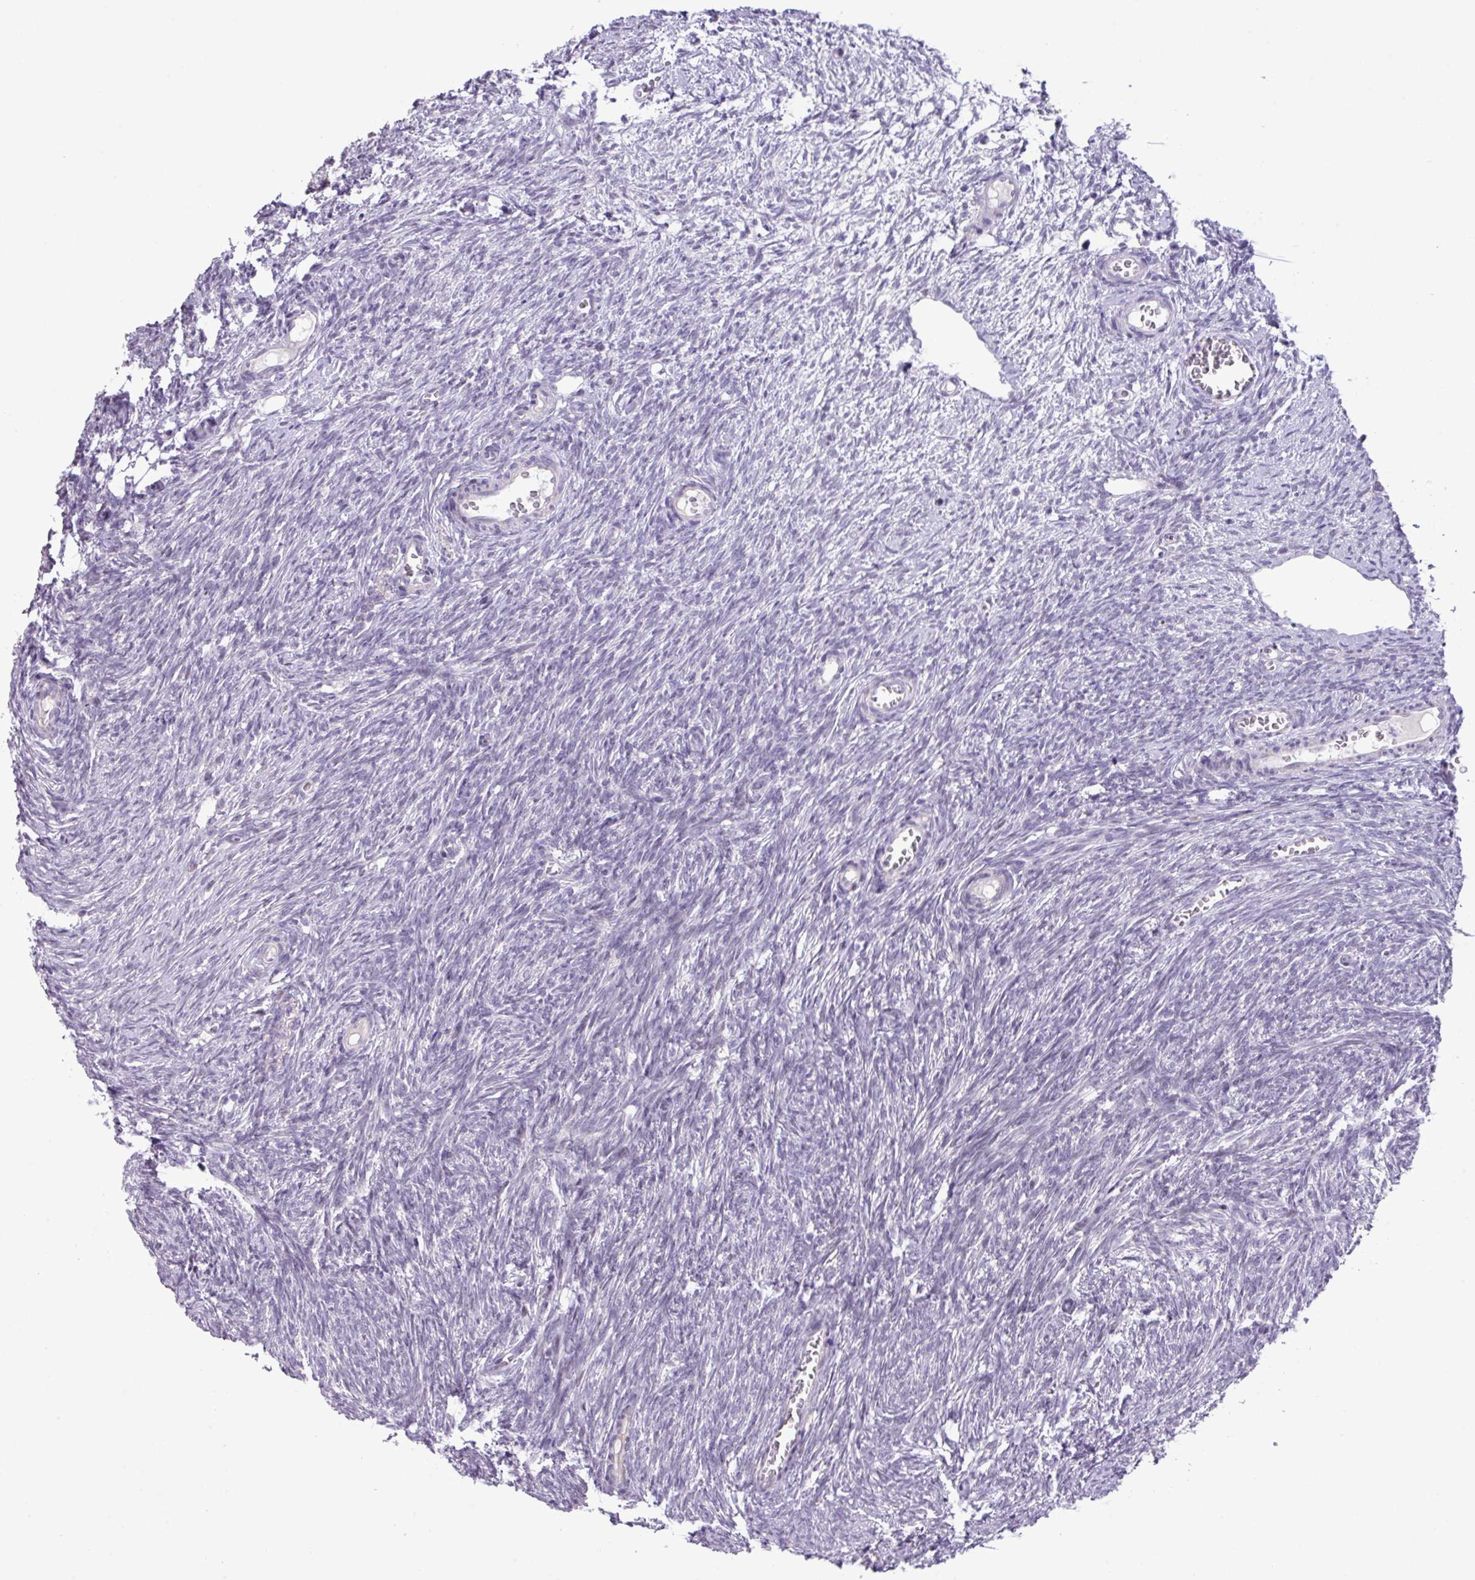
{"staining": {"intensity": "negative", "quantity": "none", "location": "none"}, "tissue": "ovary", "cell_type": "Ovarian stroma cells", "image_type": "normal", "snomed": [{"axis": "morphology", "description": "Normal tissue, NOS"}, {"axis": "topography", "description": "Ovary"}], "caption": "A histopathology image of human ovary is negative for staining in ovarian stroma cells. (DAB immunohistochemistry (IHC), high magnification).", "gene": "ANKRD13B", "patient": {"sex": "female", "age": 44}}